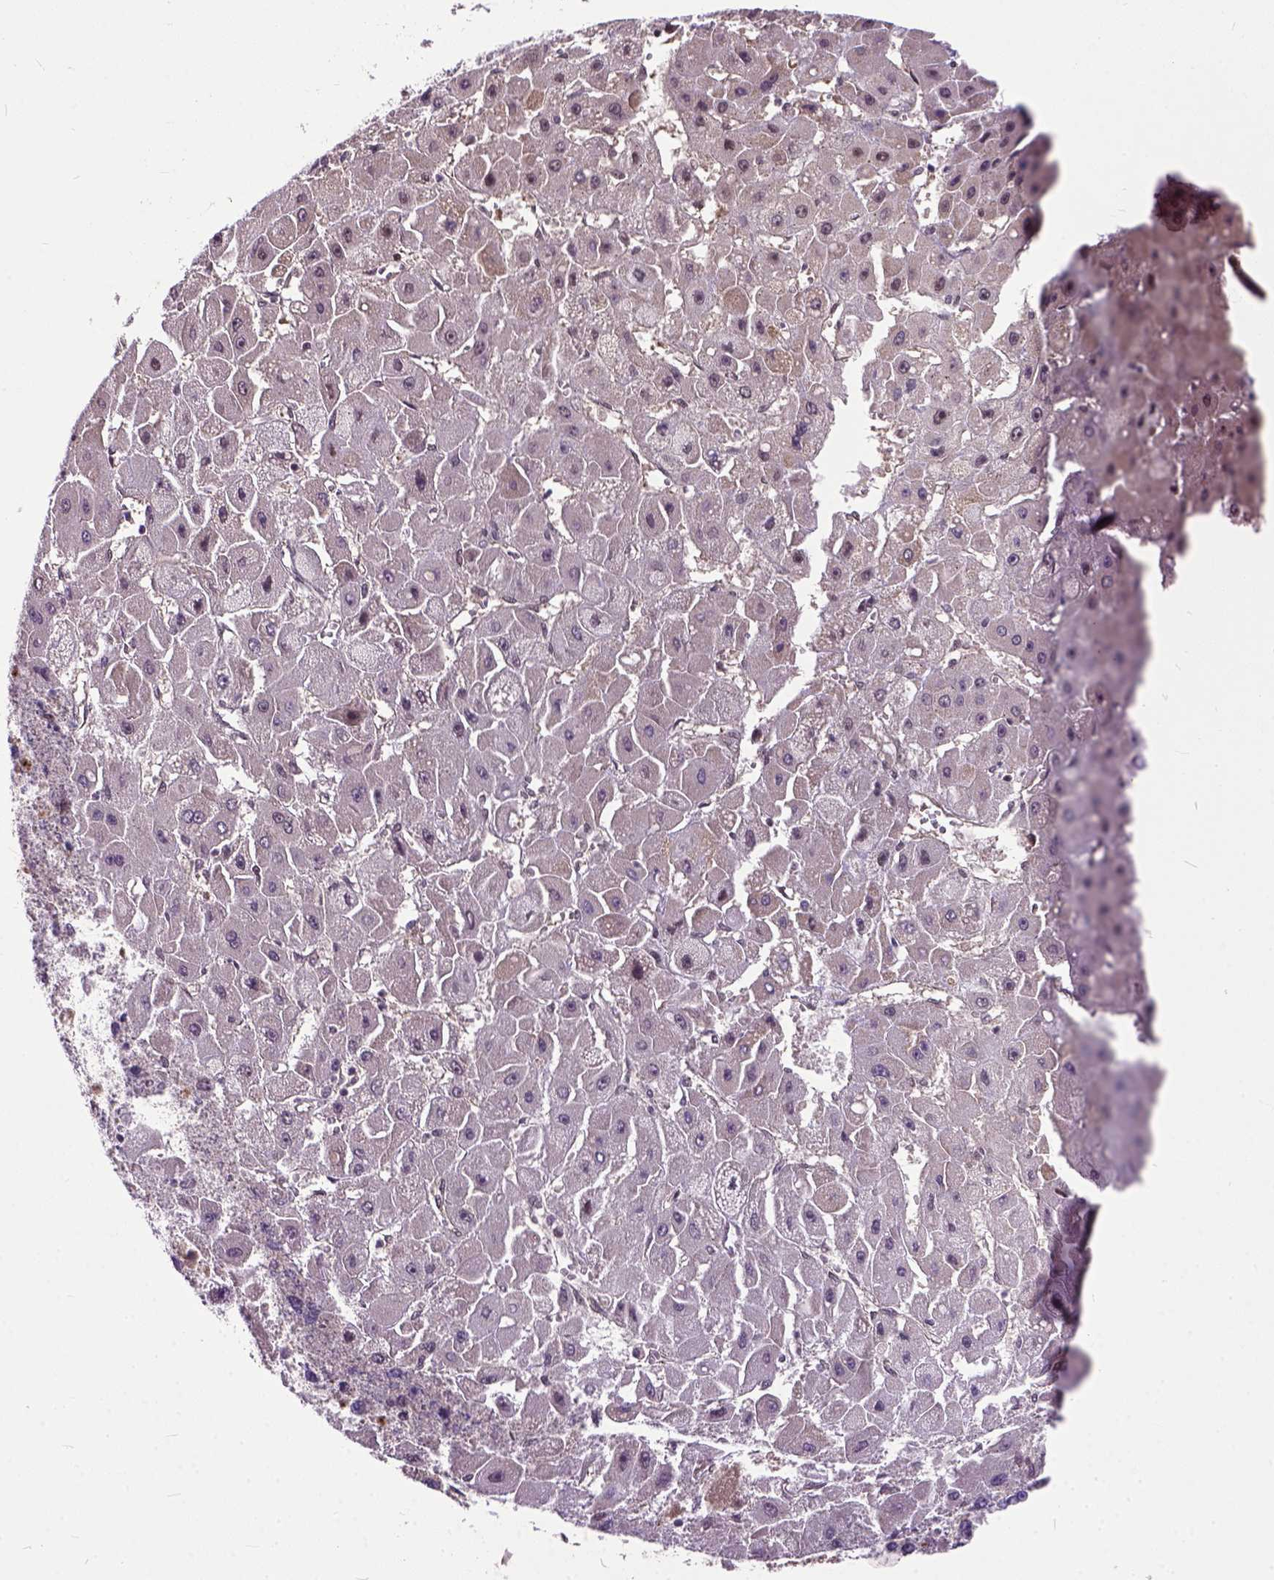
{"staining": {"intensity": "negative", "quantity": "none", "location": "none"}, "tissue": "liver cancer", "cell_type": "Tumor cells", "image_type": "cancer", "snomed": [{"axis": "morphology", "description": "Carcinoma, Hepatocellular, NOS"}, {"axis": "topography", "description": "Liver"}], "caption": "IHC histopathology image of human liver hepatocellular carcinoma stained for a protein (brown), which reveals no staining in tumor cells.", "gene": "ZNF630", "patient": {"sex": "female", "age": 25}}